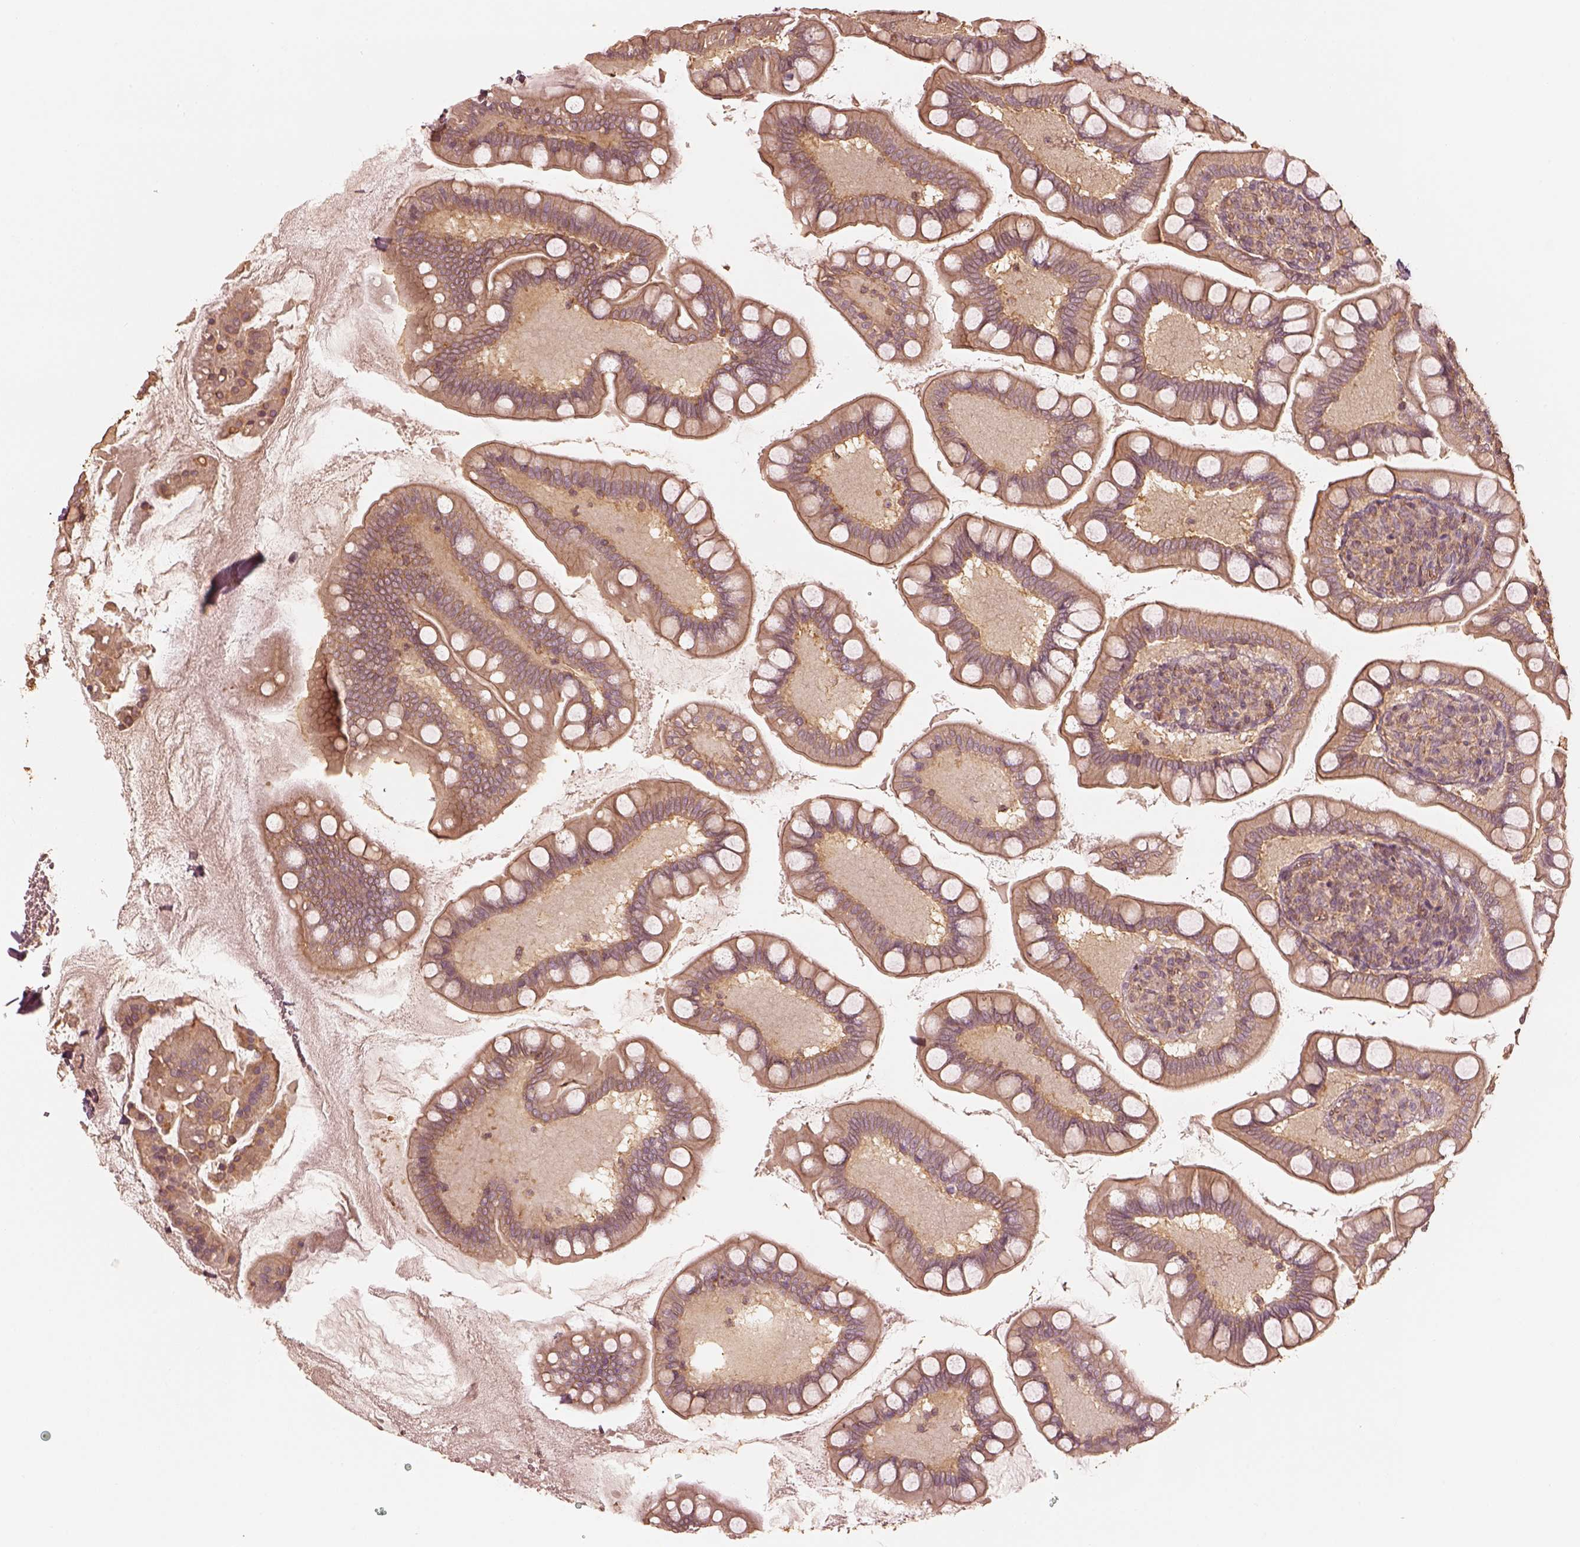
{"staining": {"intensity": "moderate", "quantity": "25%-75%", "location": "cytoplasmic/membranous"}, "tissue": "small intestine", "cell_type": "Glandular cells", "image_type": "normal", "snomed": [{"axis": "morphology", "description": "Normal tissue, NOS"}, {"axis": "topography", "description": "Small intestine"}], "caption": "Protein analysis of benign small intestine displays moderate cytoplasmic/membranous expression in about 25%-75% of glandular cells. Immunohistochemistry (ihc) stains the protein of interest in brown and the nuclei are stained blue.", "gene": "WDR7", "patient": {"sex": "female", "age": 56}}